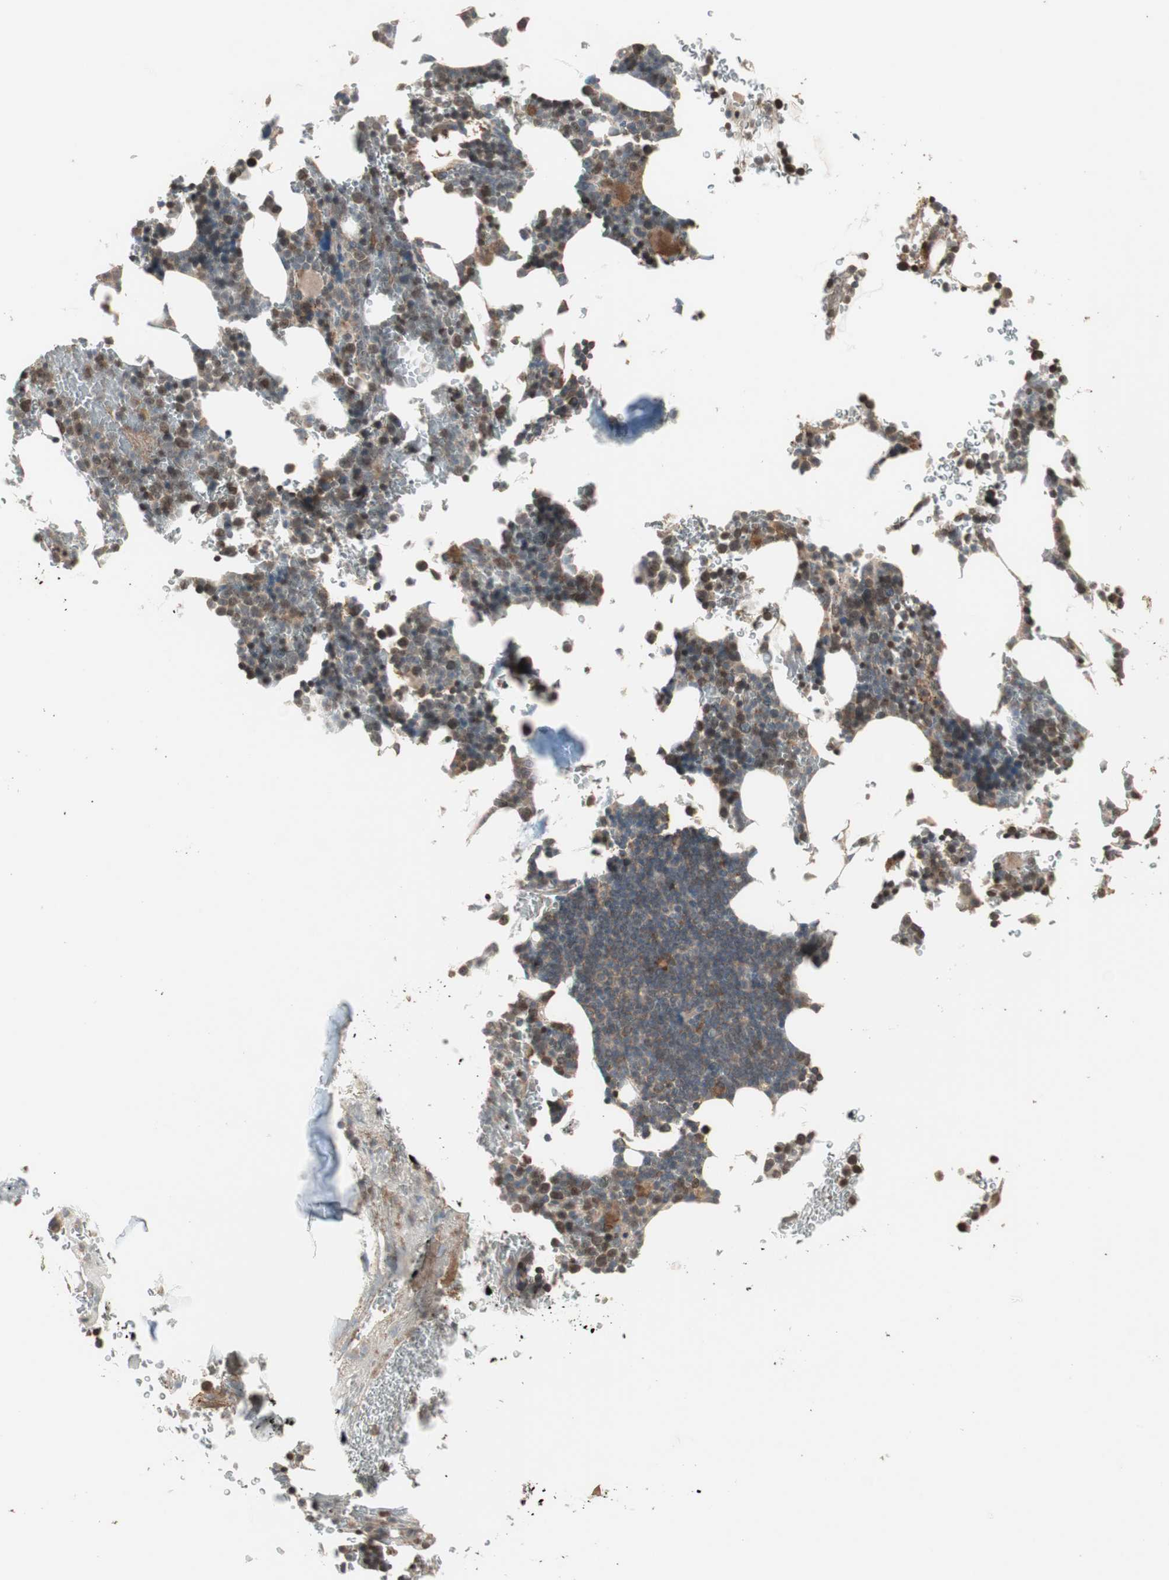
{"staining": {"intensity": "moderate", "quantity": "25%-75%", "location": "cytoplasmic/membranous,nuclear"}, "tissue": "bone marrow", "cell_type": "Hematopoietic cells", "image_type": "normal", "snomed": [{"axis": "morphology", "description": "Normal tissue, NOS"}, {"axis": "topography", "description": "Bone marrow"}], "caption": "High-power microscopy captured an immunohistochemistry (IHC) image of benign bone marrow, revealing moderate cytoplasmic/membranous,nuclear positivity in about 25%-75% of hematopoietic cells. (IHC, brightfield microscopy, high magnification).", "gene": "ATP6AP2", "patient": {"sex": "female", "age": 73}}